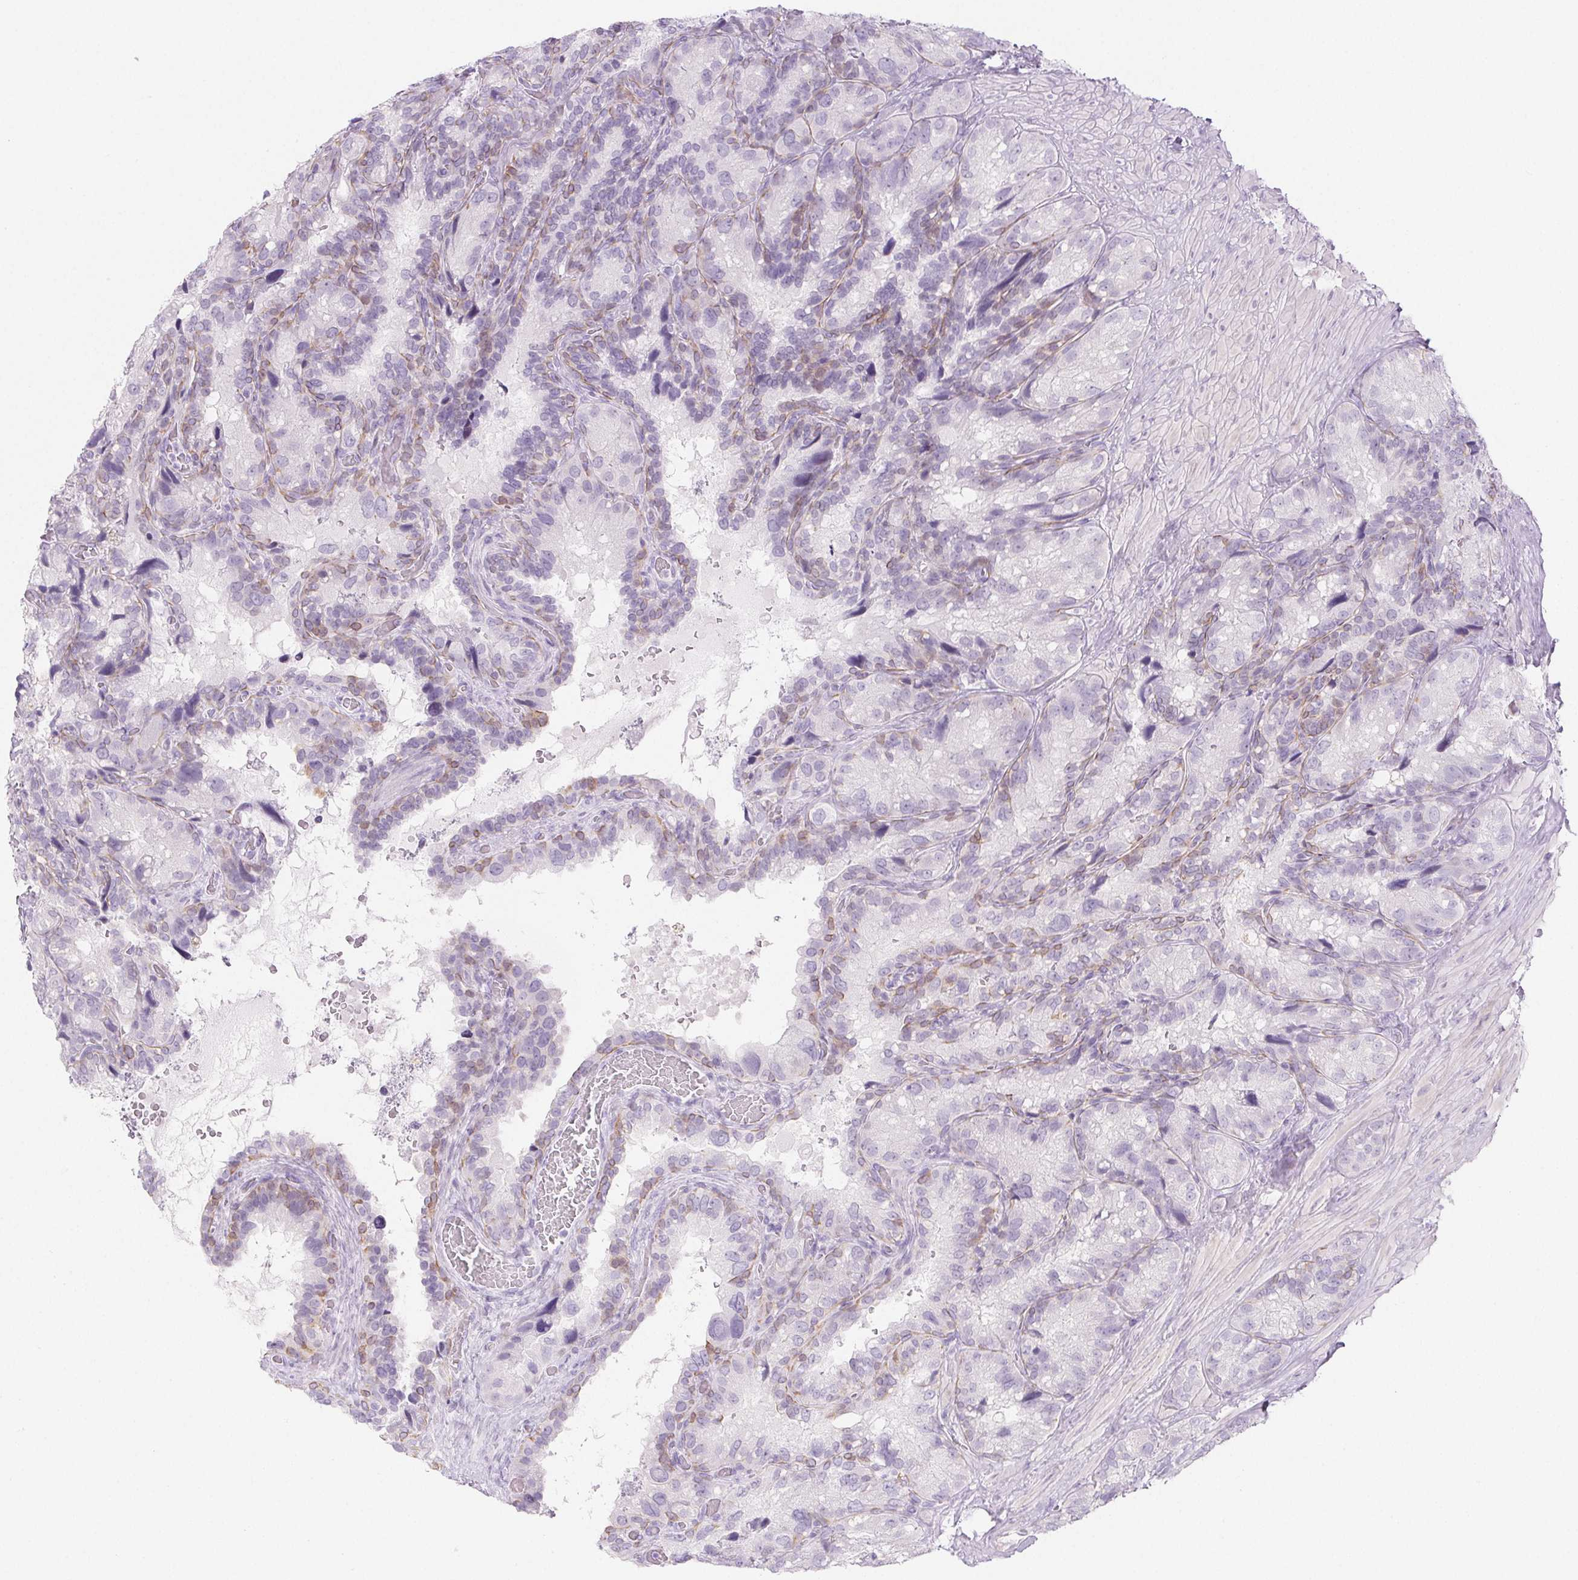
{"staining": {"intensity": "weak", "quantity": "<25%", "location": "cytoplasmic/membranous"}, "tissue": "seminal vesicle", "cell_type": "Glandular cells", "image_type": "normal", "snomed": [{"axis": "morphology", "description": "Normal tissue, NOS"}, {"axis": "topography", "description": "Seminal veicle"}], "caption": "The immunohistochemistry histopathology image has no significant expression in glandular cells of seminal vesicle. Brightfield microscopy of immunohistochemistry (IHC) stained with DAB (brown) and hematoxylin (blue), captured at high magnification.", "gene": "PI3", "patient": {"sex": "male", "age": 60}}